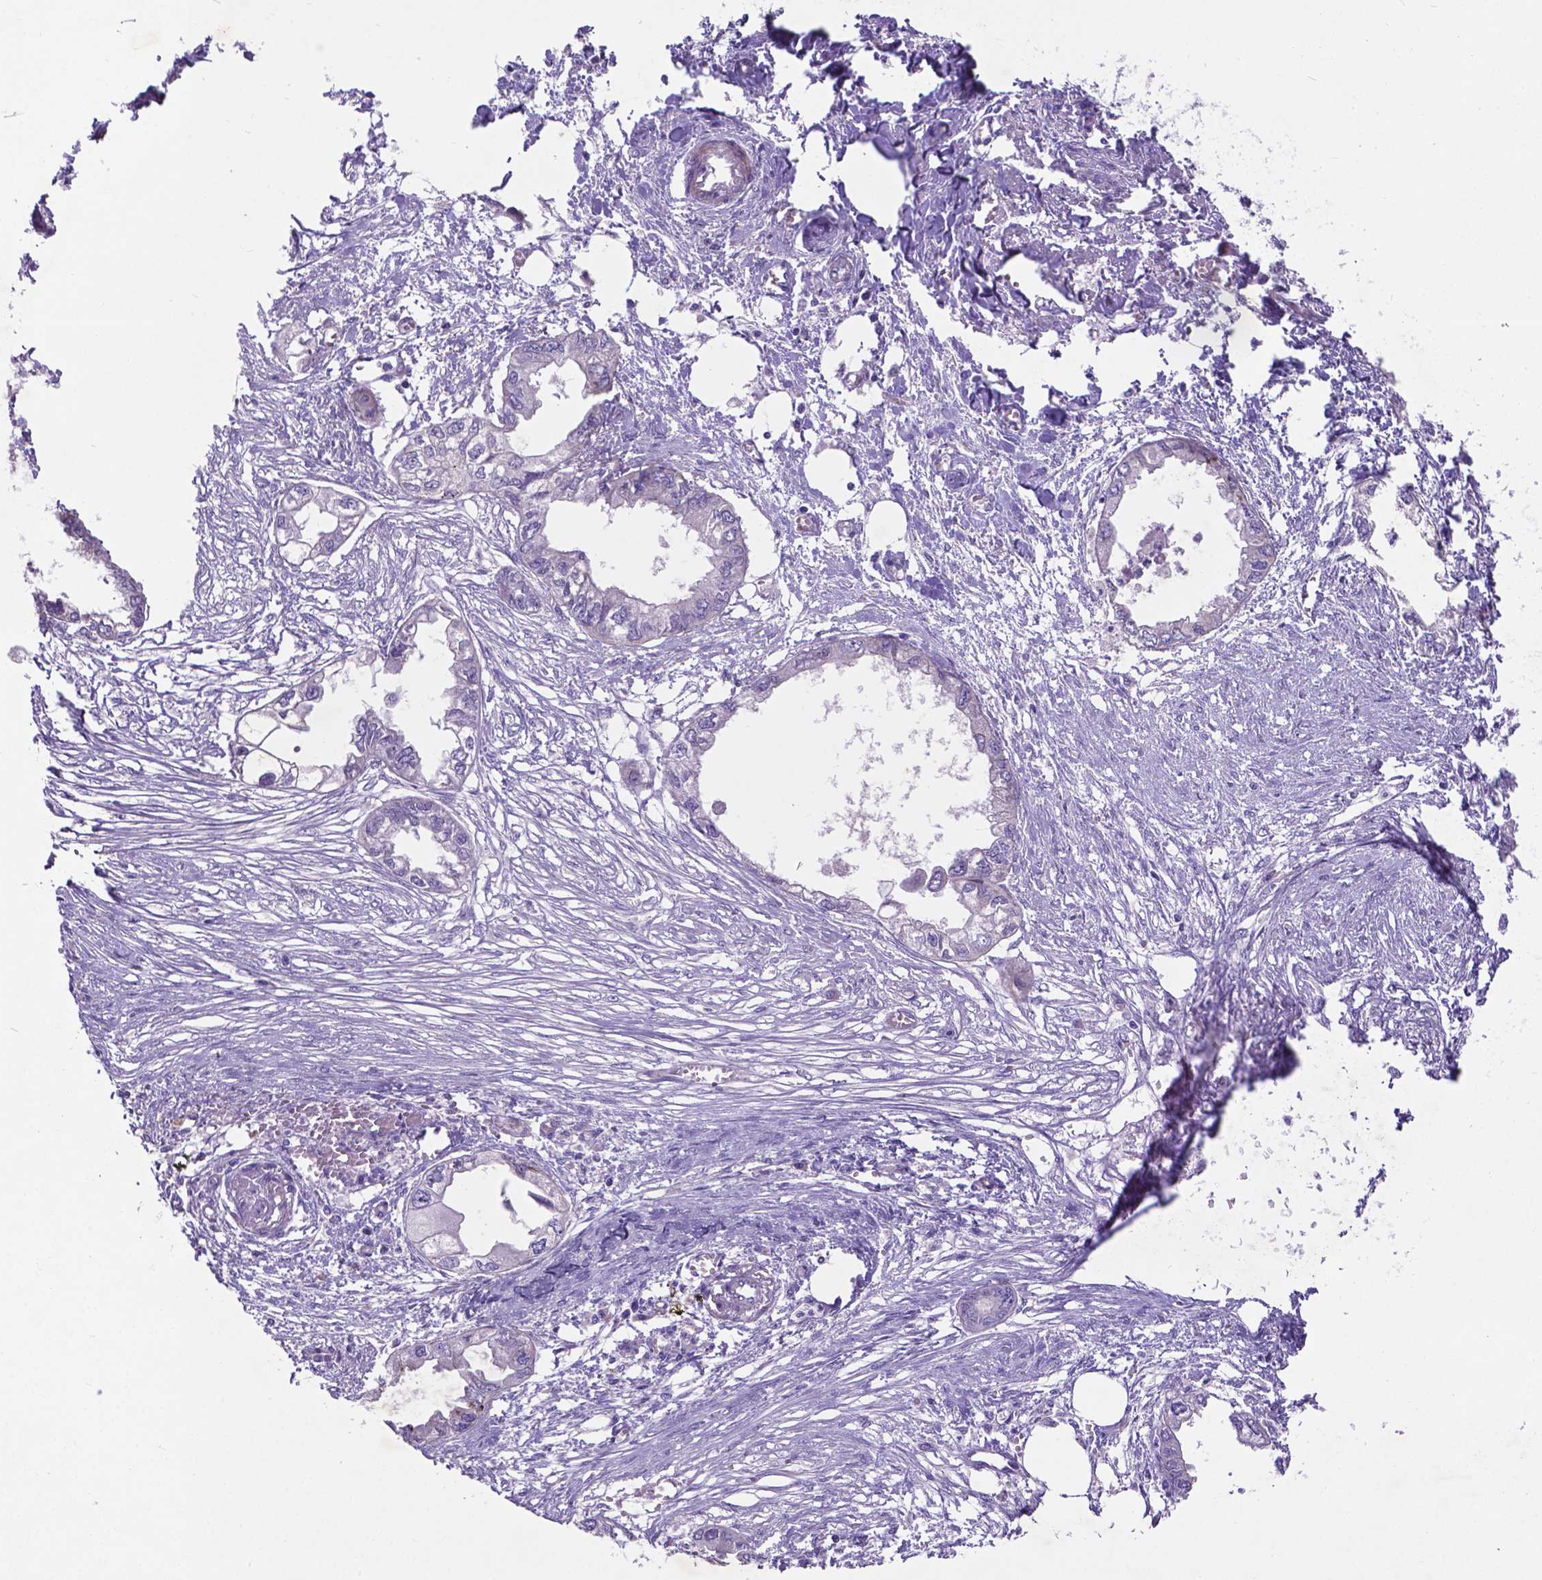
{"staining": {"intensity": "negative", "quantity": "none", "location": "none"}, "tissue": "endometrial cancer", "cell_type": "Tumor cells", "image_type": "cancer", "snomed": [{"axis": "morphology", "description": "Adenocarcinoma, NOS"}, {"axis": "morphology", "description": "Adenocarcinoma, metastatic, NOS"}, {"axis": "topography", "description": "Adipose tissue"}, {"axis": "topography", "description": "Endometrium"}], "caption": "Immunohistochemistry of metastatic adenocarcinoma (endometrial) demonstrates no positivity in tumor cells.", "gene": "PFKFB4", "patient": {"sex": "female", "age": 67}}